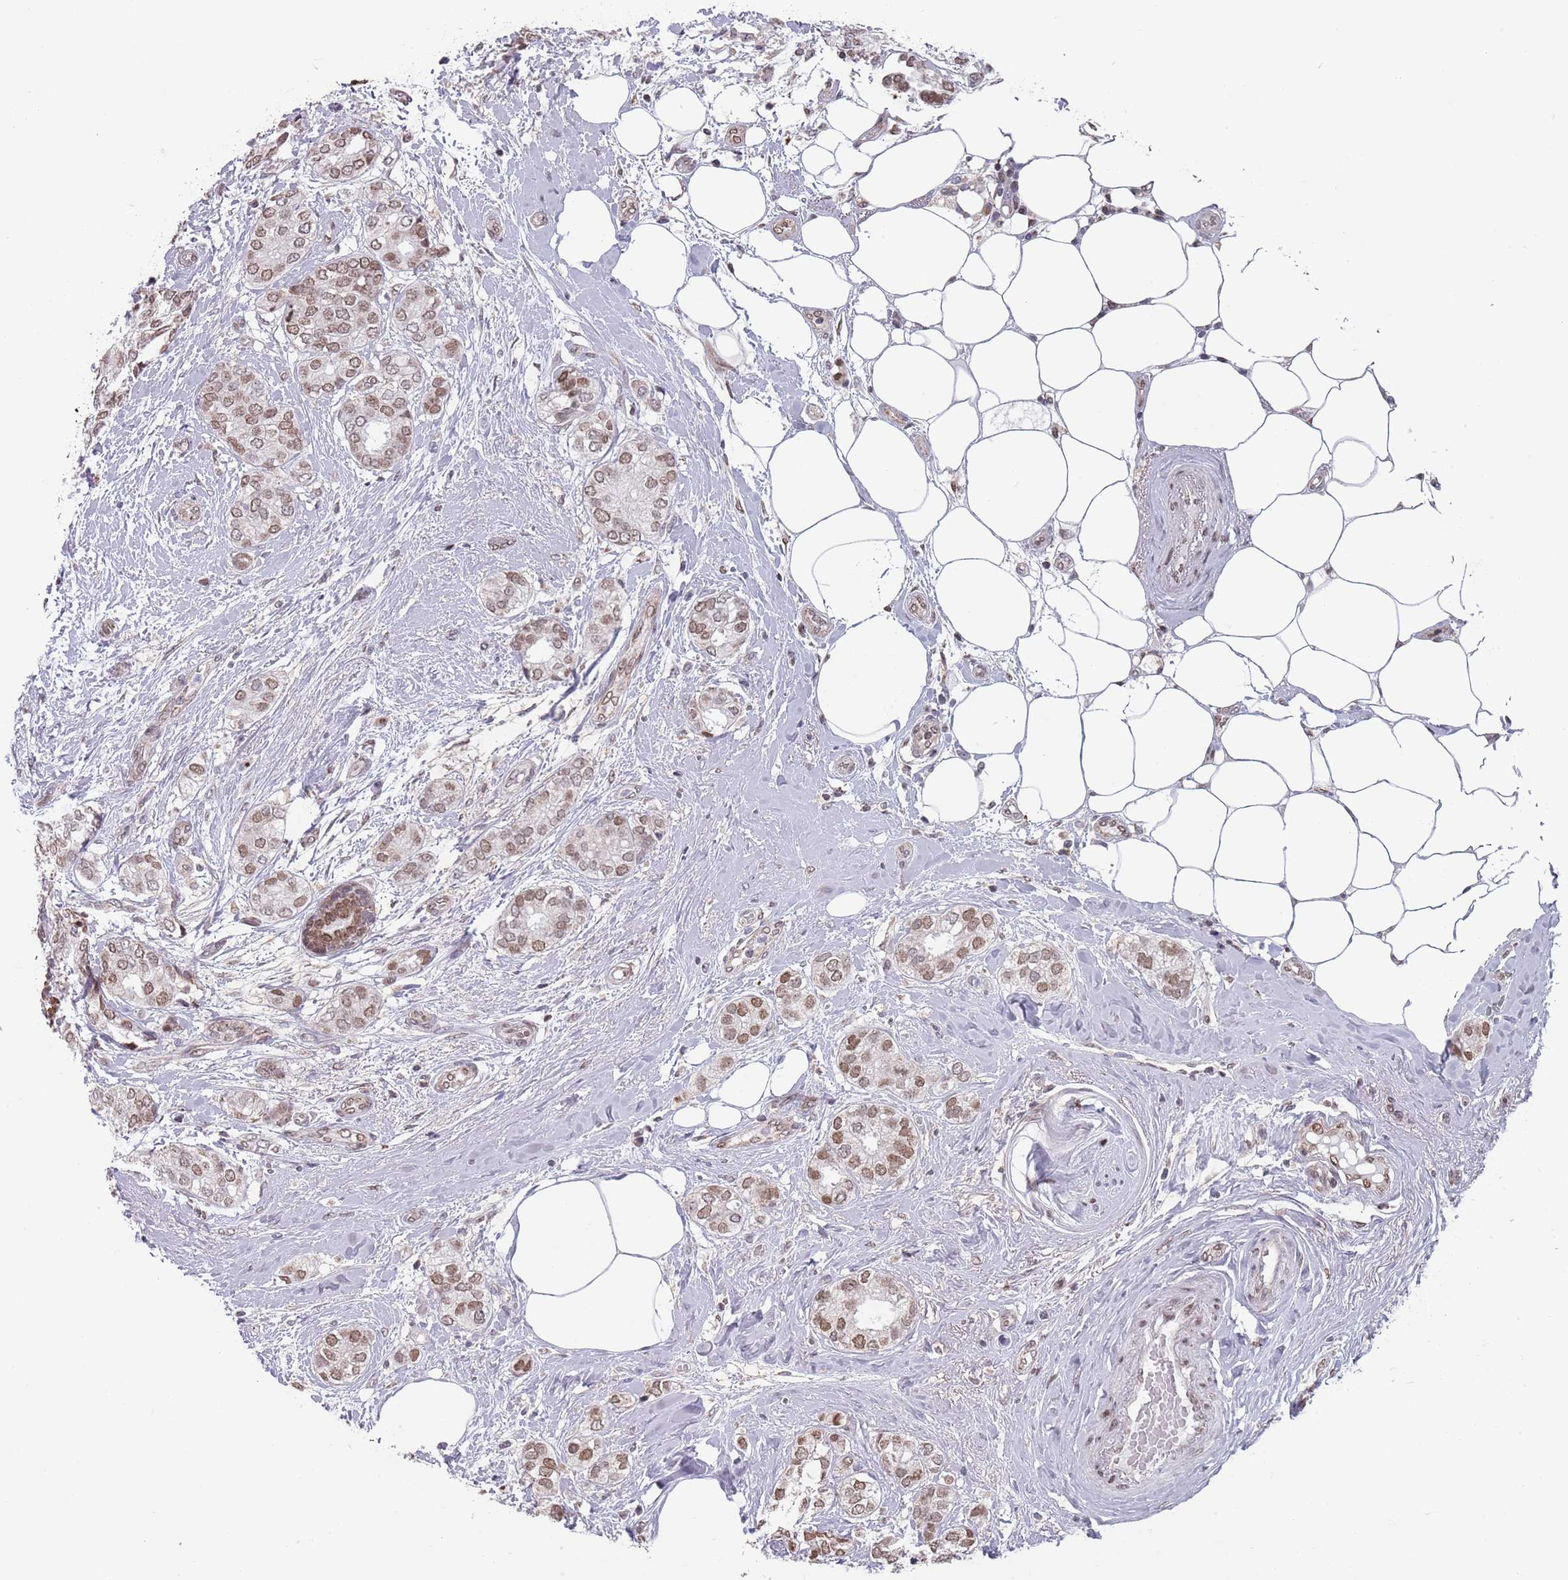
{"staining": {"intensity": "weak", "quantity": ">75%", "location": "nuclear"}, "tissue": "breast cancer", "cell_type": "Tumor cells", "image_type": "cancer", "snomed": [{"axis": "morphology", "description": "Duct carcinoma"}, {"axis": "topography", "description": "Breast"}], "caption": "DAB (3,3'-diaminobenzidine) immunohistochemical staining of human breast cancer displays weak nuclear protein staining in about >75% of tumor cells. The staining was performed using DAB (3,3'-diaminobenzidine) to visualize the protein expression in brown, while the nuclei were stained in blue with hematoxylin (Magnification: 20x).", "gene": "MFSD12", "patient": {"sex": "female", "age": 73}}